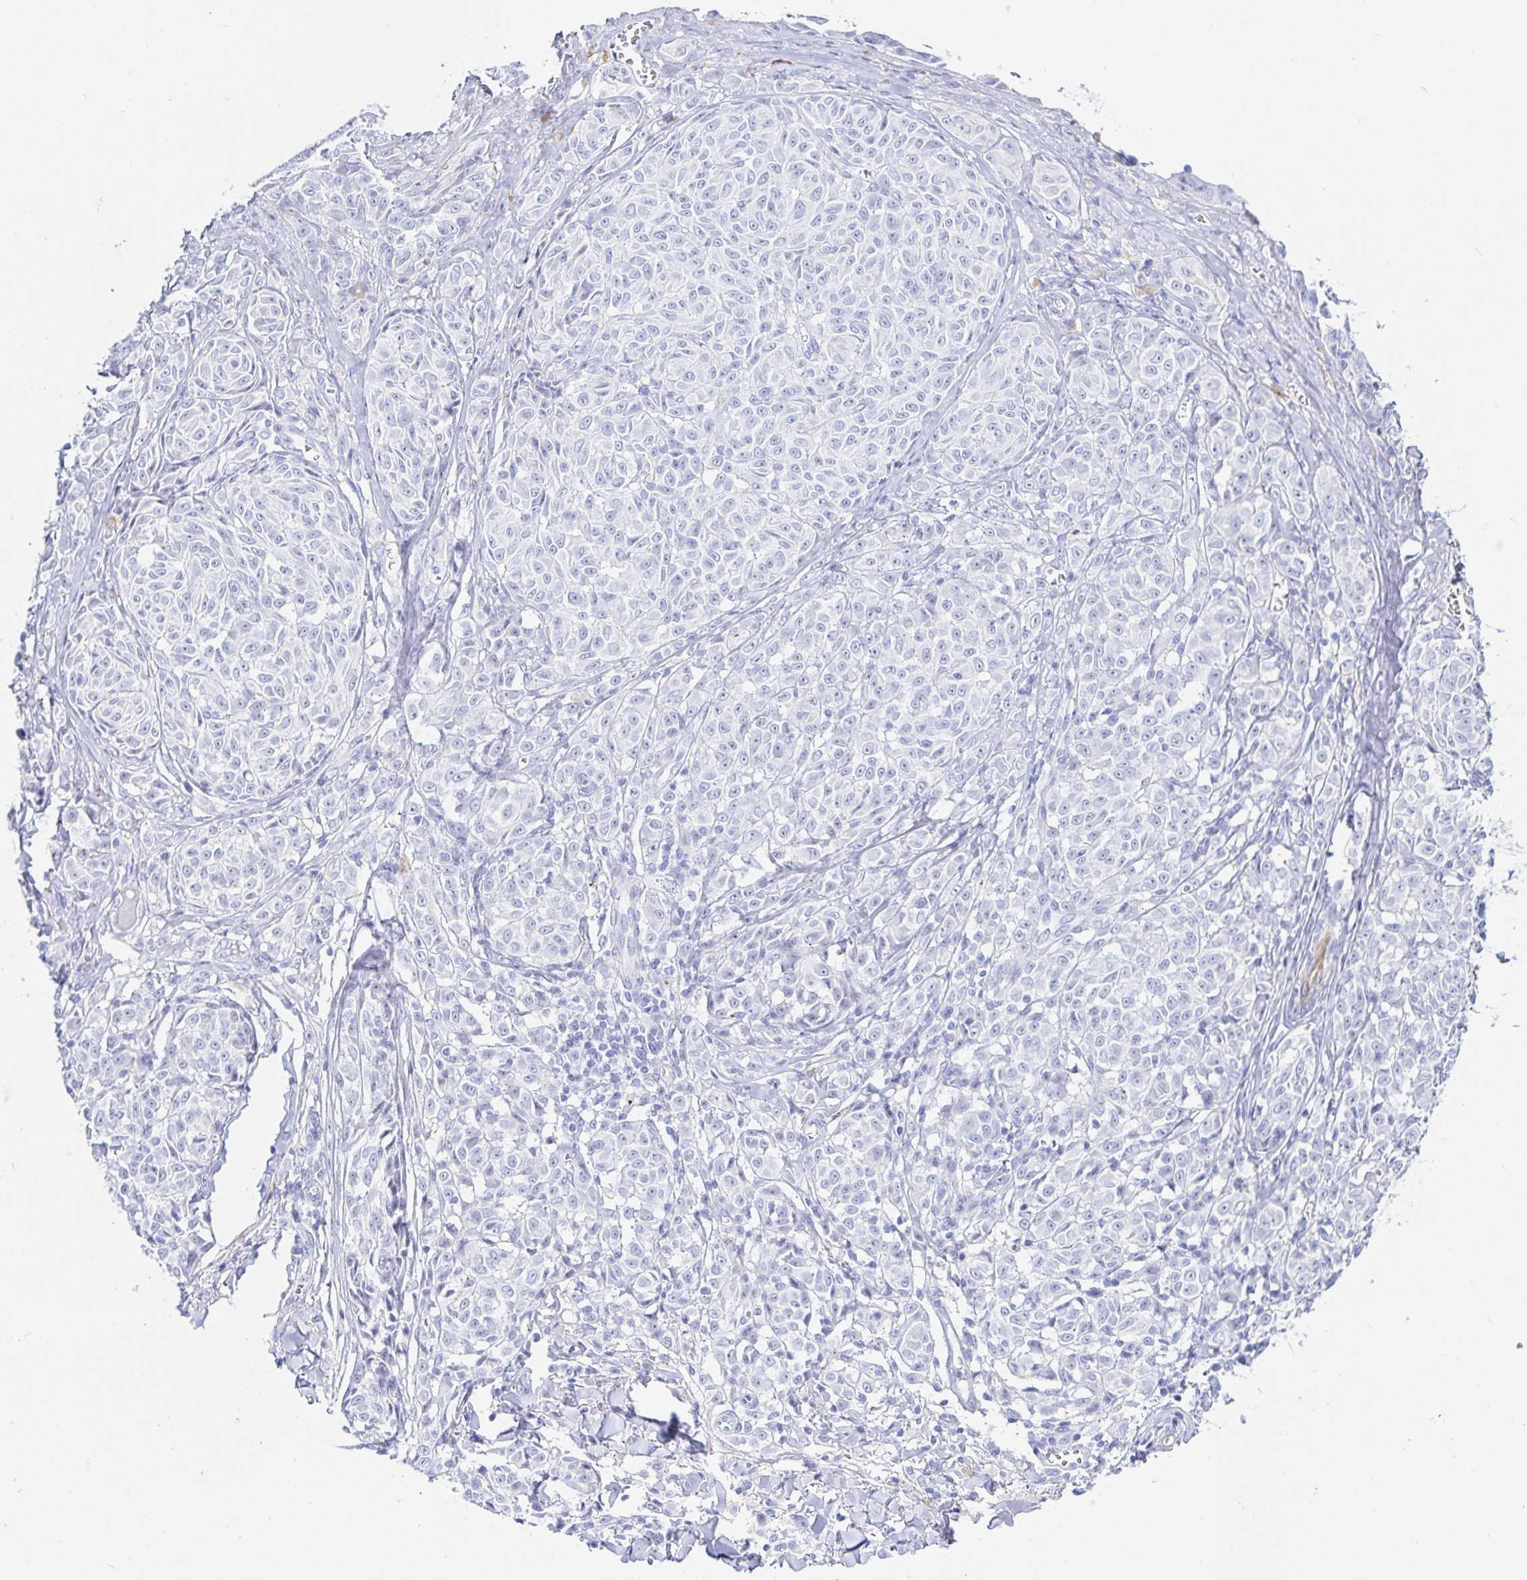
{"staining": {"intensity": "negative", "quantity": "none", "location": "none"}, "tissue": "melanoma", "cell_type": "Tumor cells", "image_type": "cancer", "snomed": [{"axis": "morphology", "description": "Malignant melanoma, NOS"}, {"axis": "topography", "description": "Skin"}], "caption": "There is no significant expression in tumor cells of melanoma. (DAB immunohistochemistry, high magnification).", "gene": "KCNH6", "patient": {"sex": "female", "age": 43}}